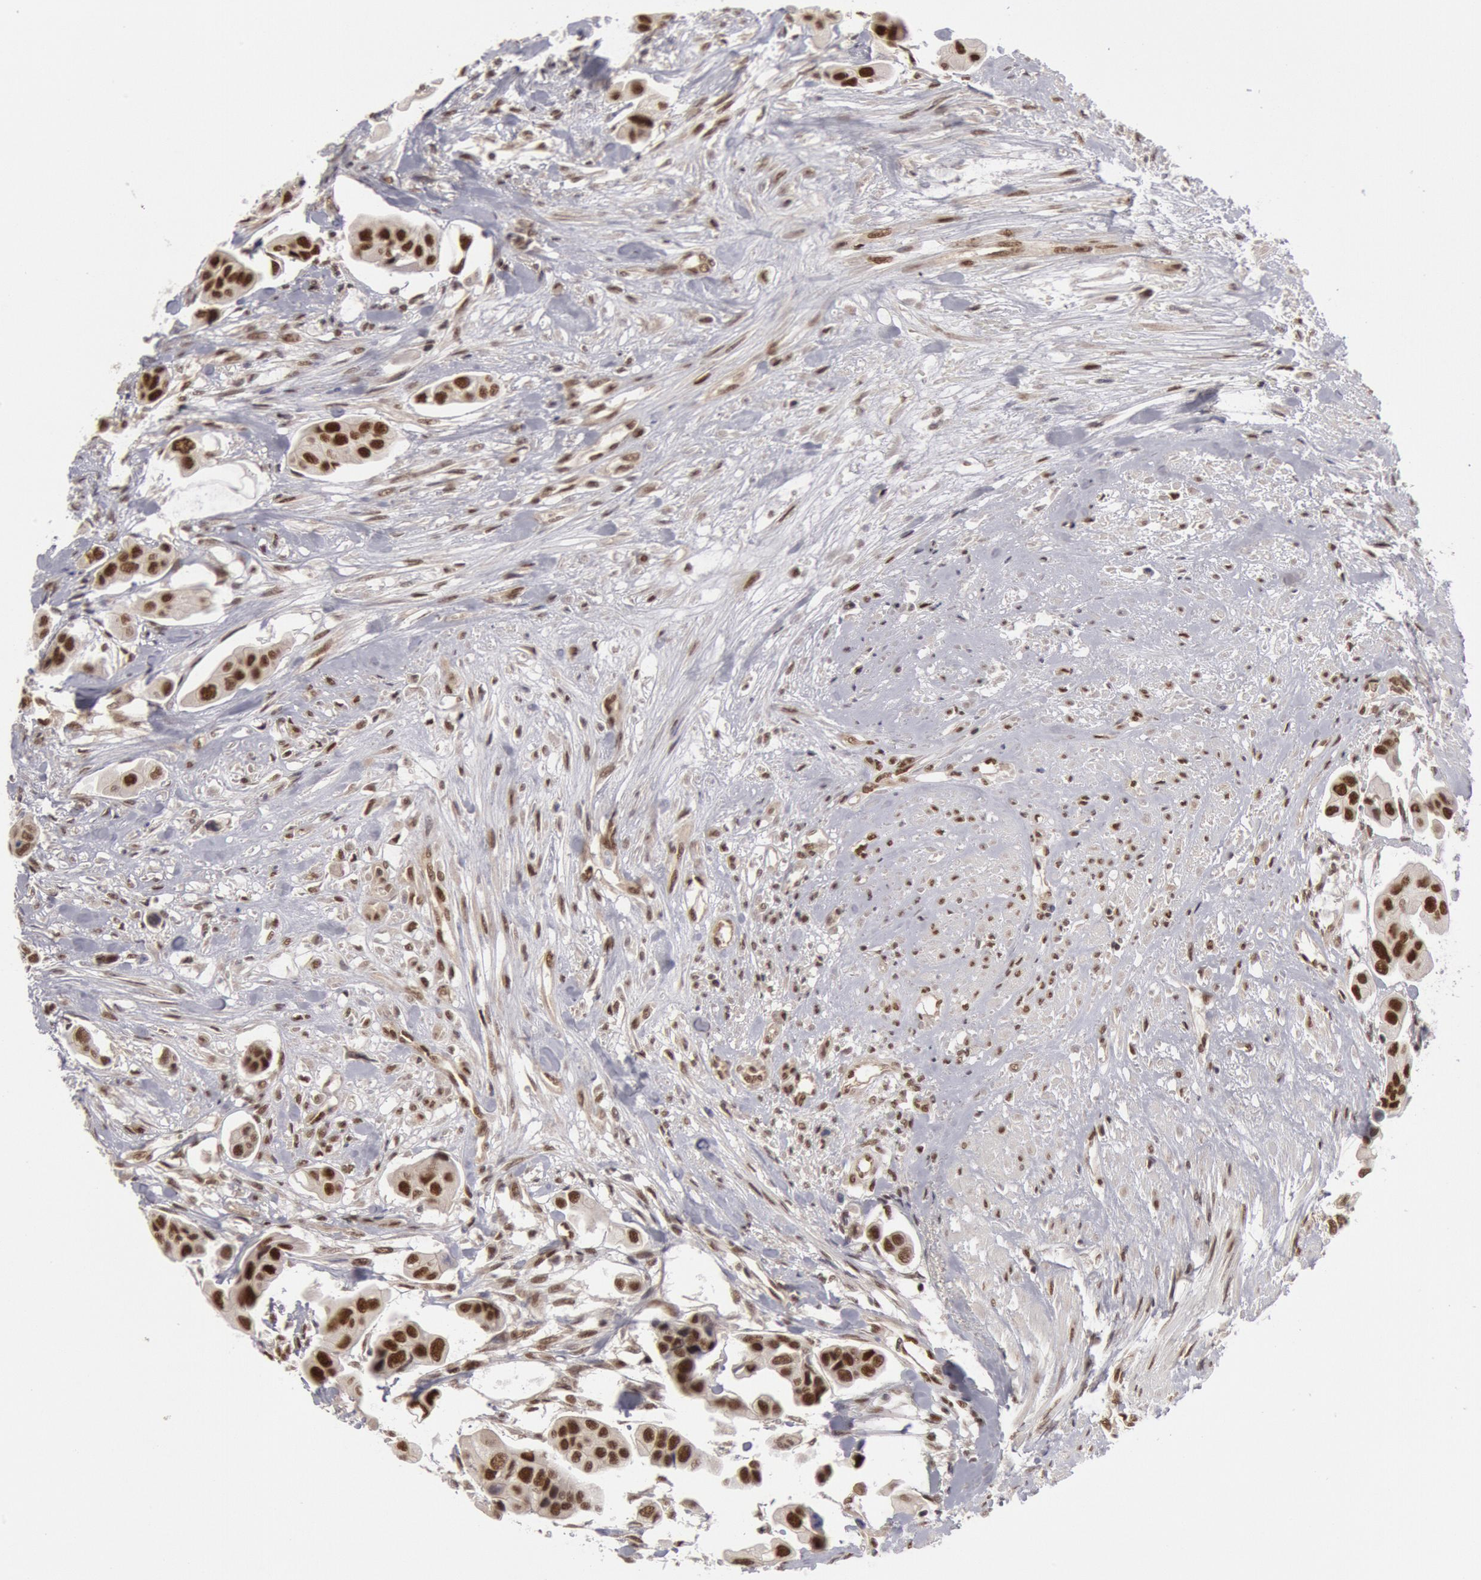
{"staining": {"intensity": "moderate", "quantity": ">75%", "location": "nuclear"}, "tissue": "urothelial cancer", "cell_type": "Tumor cells", "image_type": "cancer", "snomed": [{"axis": "morphology", "description": "Adenocarcinoma, NOS"}, {"axis": "topography", "description": "Urinary bladder"}], "caption": "The photomicrograph demonstrates immunohistochemical staining of urothelial cancer. There is moderate nuclear positivity is present in approximately >75% of tumor cells. Nuclei are stained in blue.", "gene": "PPP4R3B", "patient": {"sex": "male", "age": 61}}